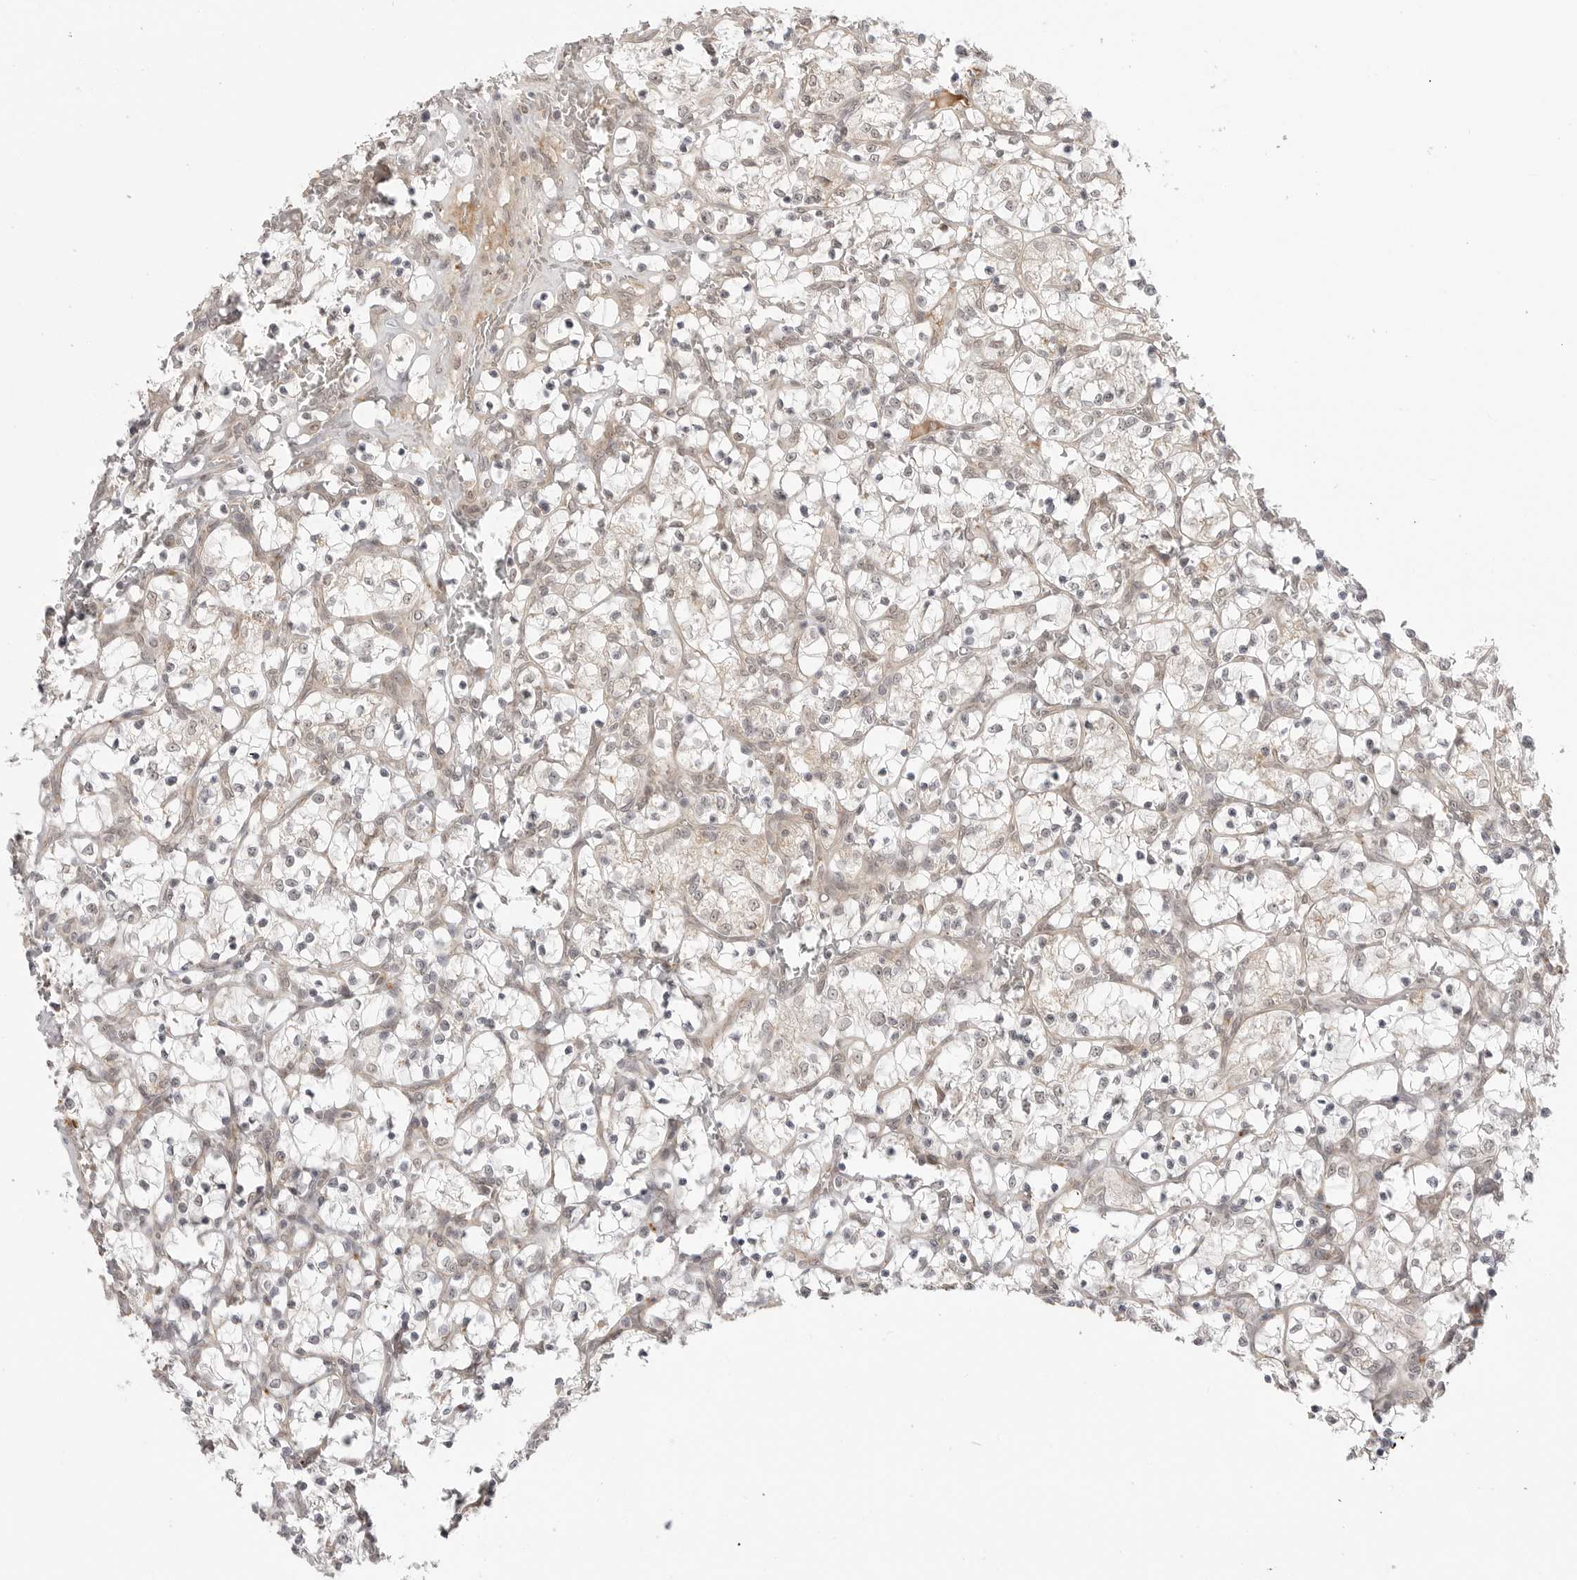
{"staining": {"intensity": "negative", "quantity": "none", "location": "none"}, "tissue": "renal cancer", "cell_type": "Tumor cells", "image_type": "cancer", "snomed": [{"axis": "morphology", "description": "Adenocarcinoma, NOS"}, {"axis": "topography", "description": "Kidney"}], "caption": "Immunohistochemical staining of renal cancer displays no significant expression in tumor cells.", "gene": "KALRN", "patient": {"sex": "female", "age": 69}}